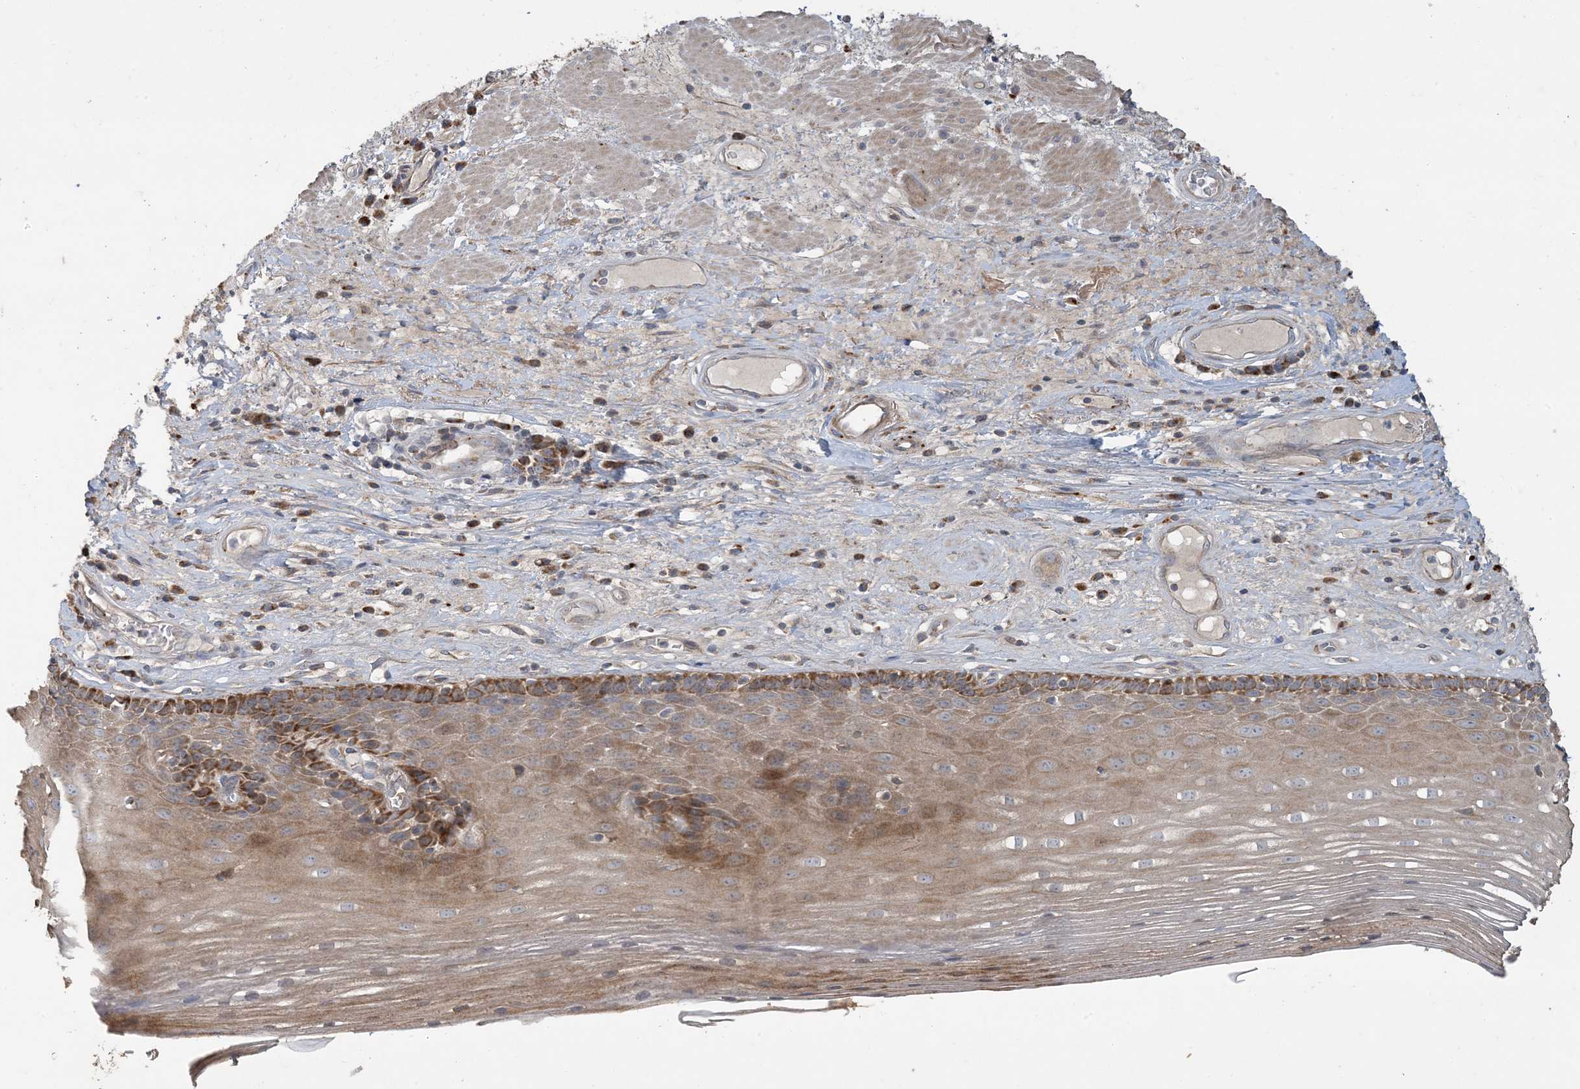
{"staining": {"intensity": "strong", "quantity": "<25%", "location": "cytoplasmic/membranous"}, "tissue": "esophagus", "cell_type": "Squamous epithelial cells", "image_type": "normal", "snomed": [{"axis": "morphology", "description": "Normal tissue, NOS"}, {"axis": "topography", "description": "Esophagus"}], "caption": "An immunohistochemistry (IHC) micrograph of benign tissue is shown. Protein staining in brown shows strong cytoplasmic/membranous positivity in esophagus within squamous epithelial cells. The staining was performed using DAB, with brown indicating positive protein expression. Nuclei are stained blue with hematoxylin.", "gene": "LTN1", "patient": {"sex": "male", "age": 62}}